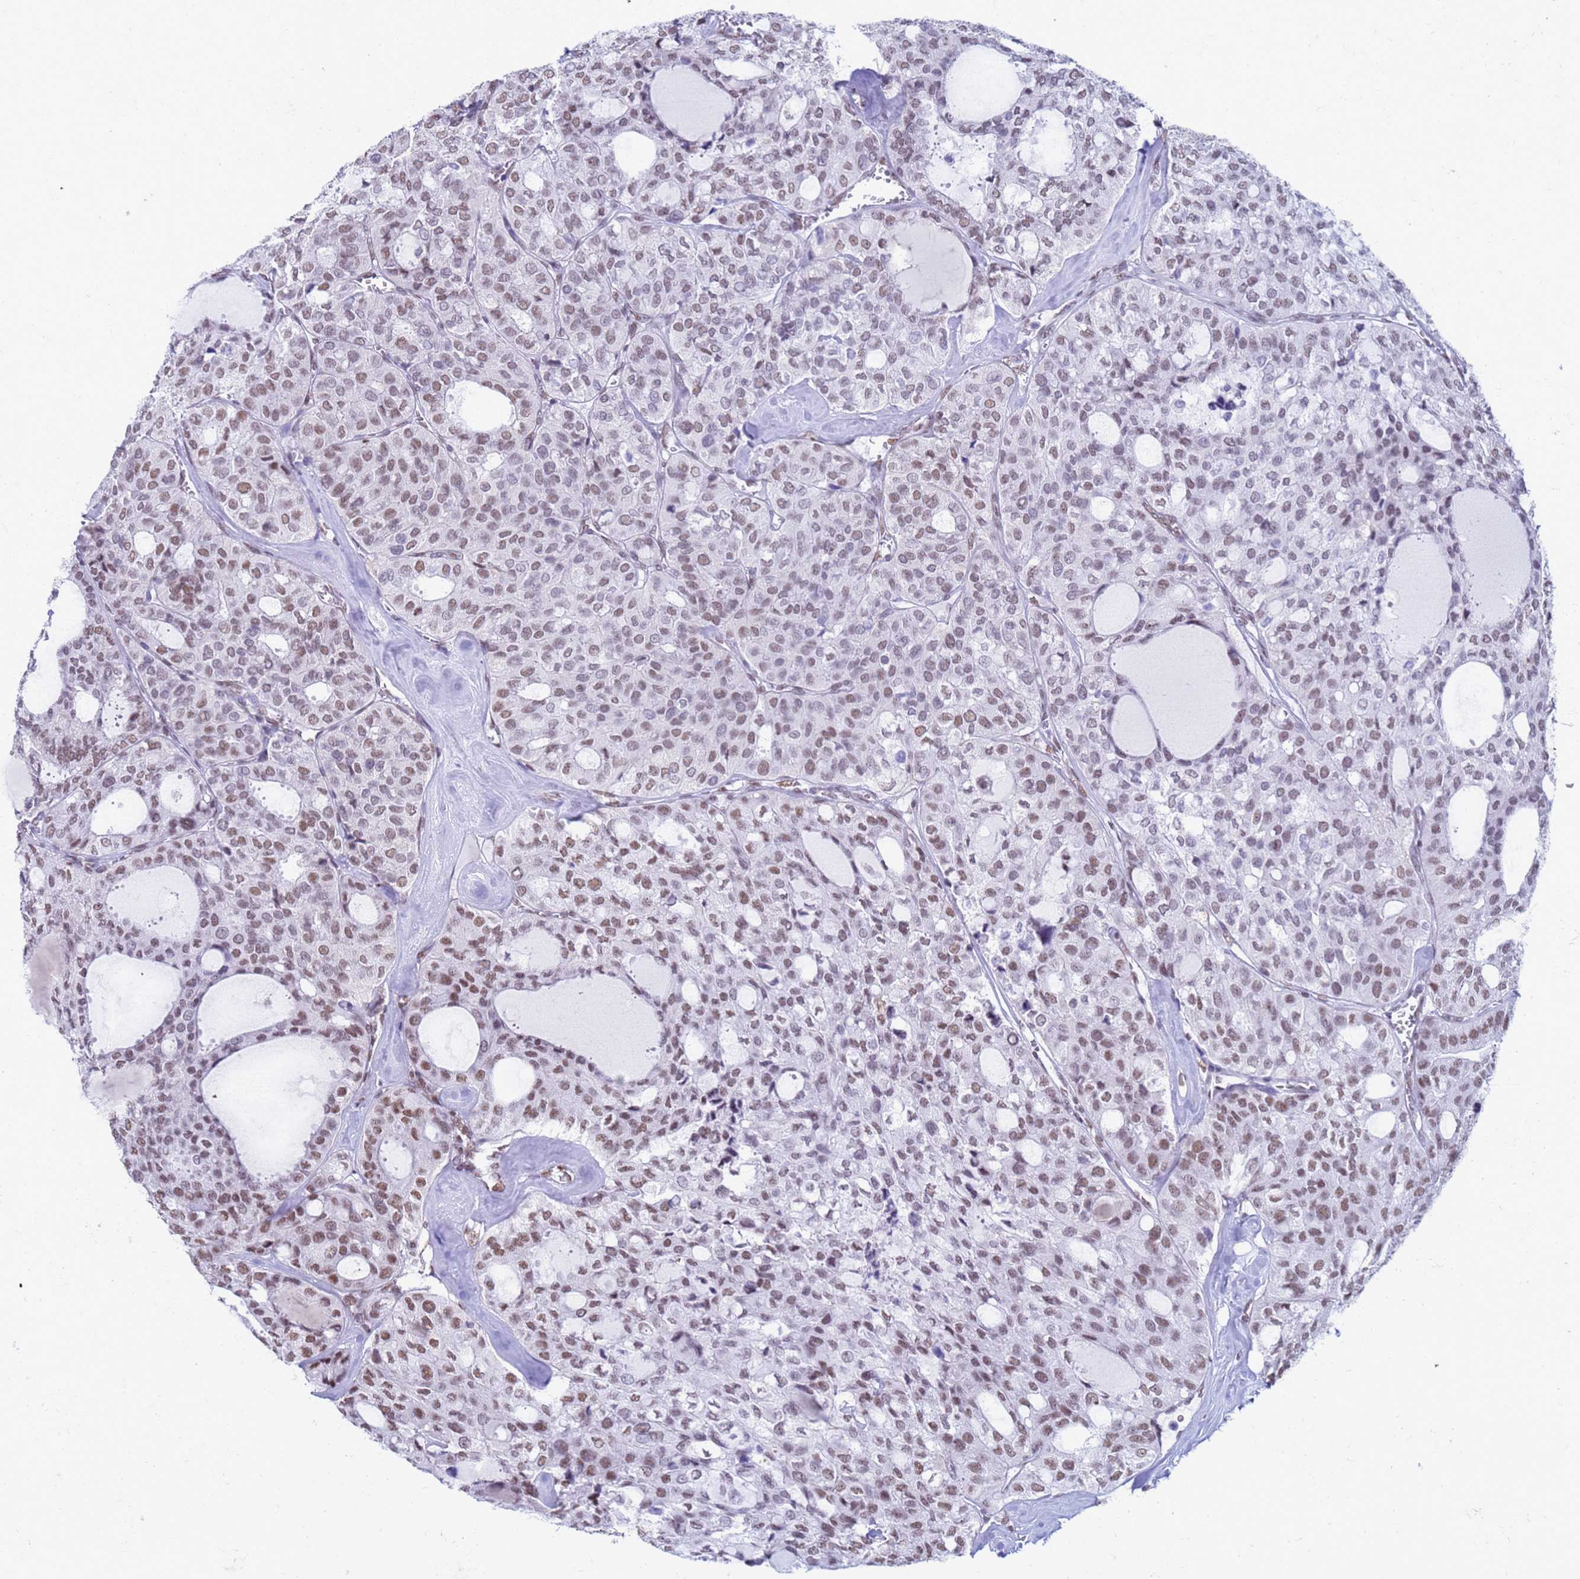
{"staining": {"intensity": "moderate", "quantity": ">75%", "location": "nuclear"}, "tissue": "thyroid cancer", "cell_type": "Tumor cells", "image_type": "cancer", "snomed": [{"axis": "morphology", "description": "Follicular adenoma carcinoma, NOS"}, {"axis": "topography", "description": "Thyroid gland"}], "caption": "Follicular adenoma carcinoma (thyroid) stained for a protein demonstrates moderate nuclear positivity in tumor cells.", "gene": "FAM170B", "patient": {"sex": "male", "age": 75}}